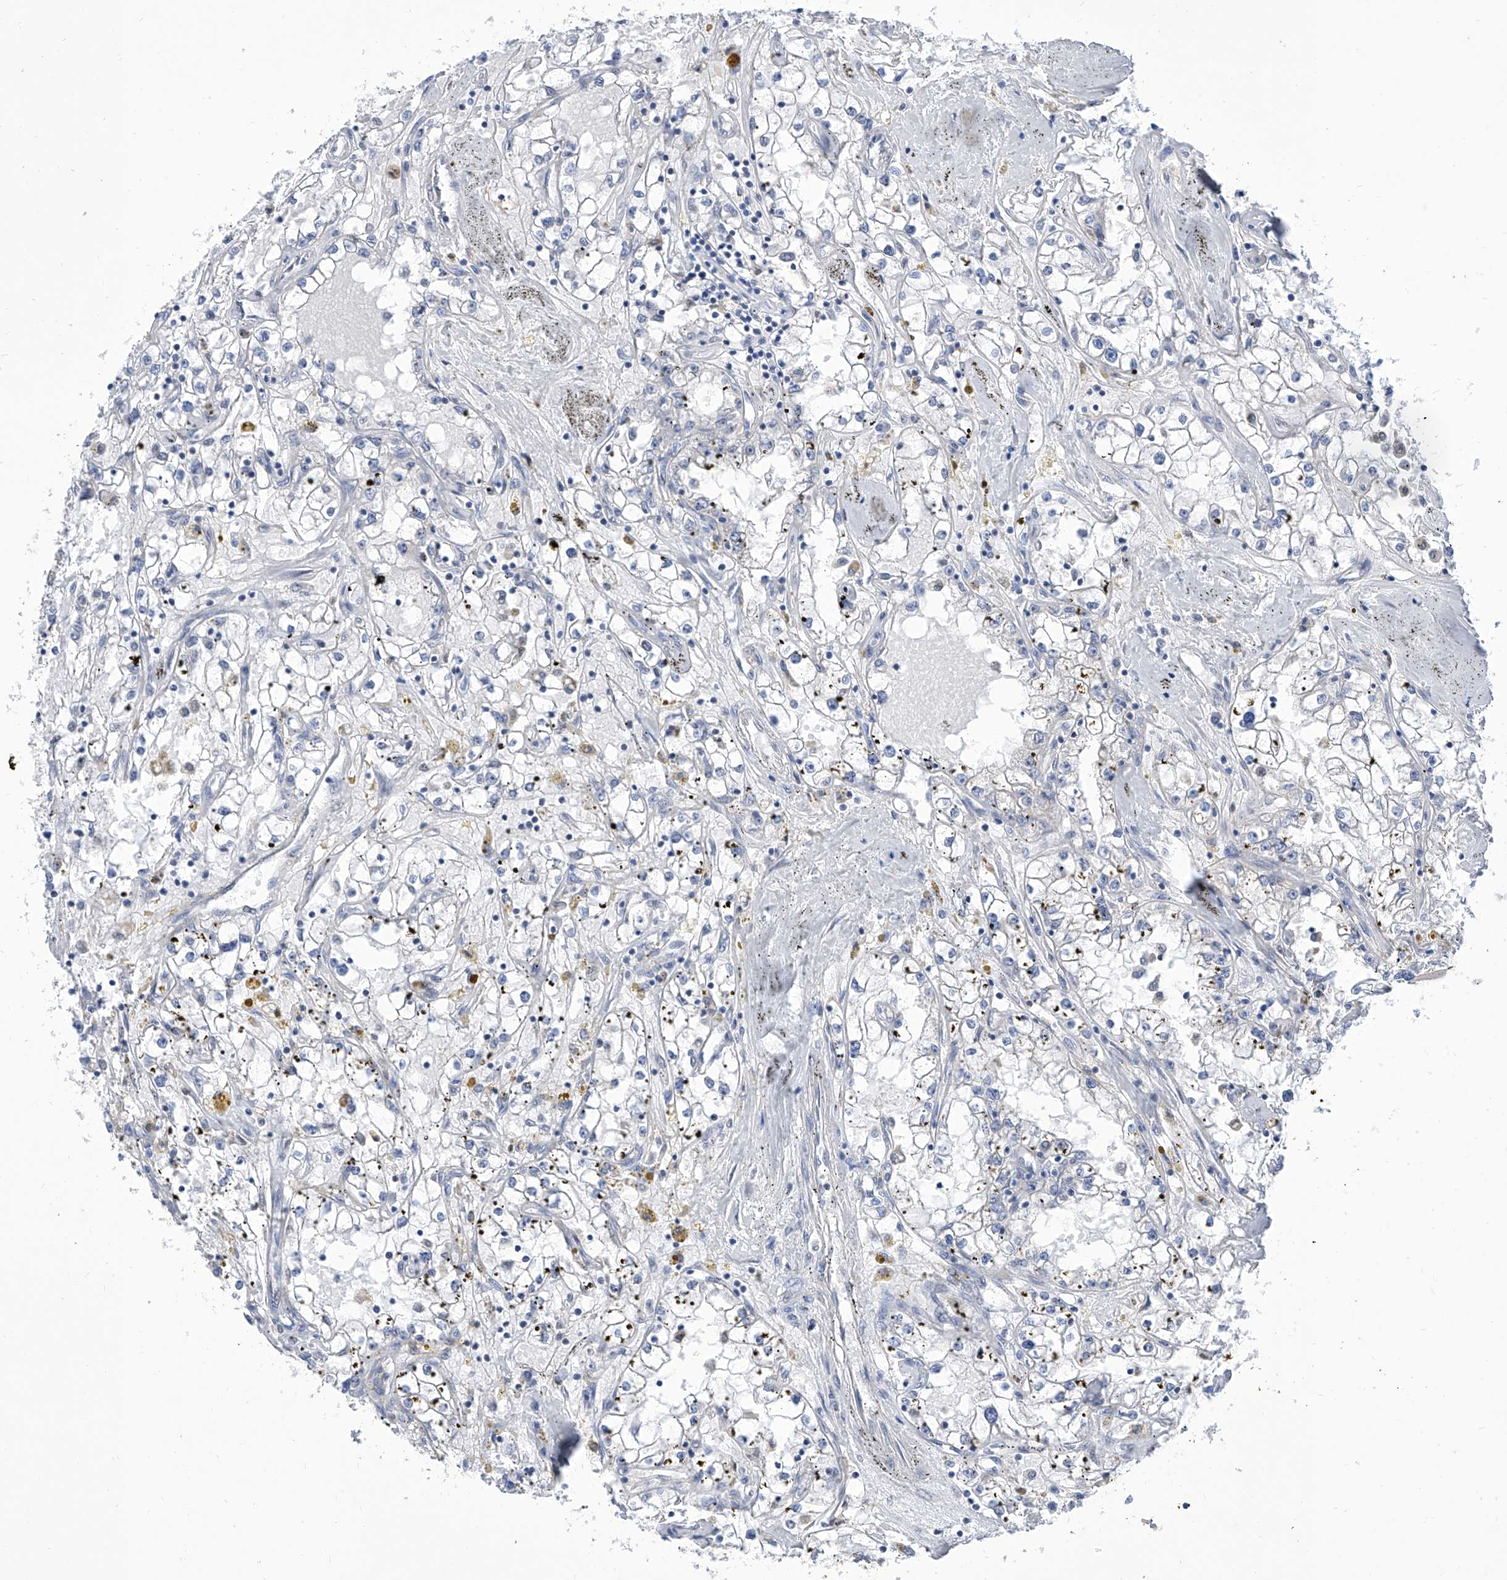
{"staining": {"intensity": "negative", "quantity": "none", "location": "none"}, "tissue": "renal cancer", "cell_type": "Tumor cells", "image_type": "cancer", "snomed": [{"axis": "morphology", "description": "Adenocarcinoma, NOS"}, {"axis": "topography", "description": "Kidney"}], "caption": "A photomicrograph of human renal cancer (adenocarcinoma) is negative for staining in tumor cells.", "gene": "SART1", "patient": {"sex": "male", "age": 56}}